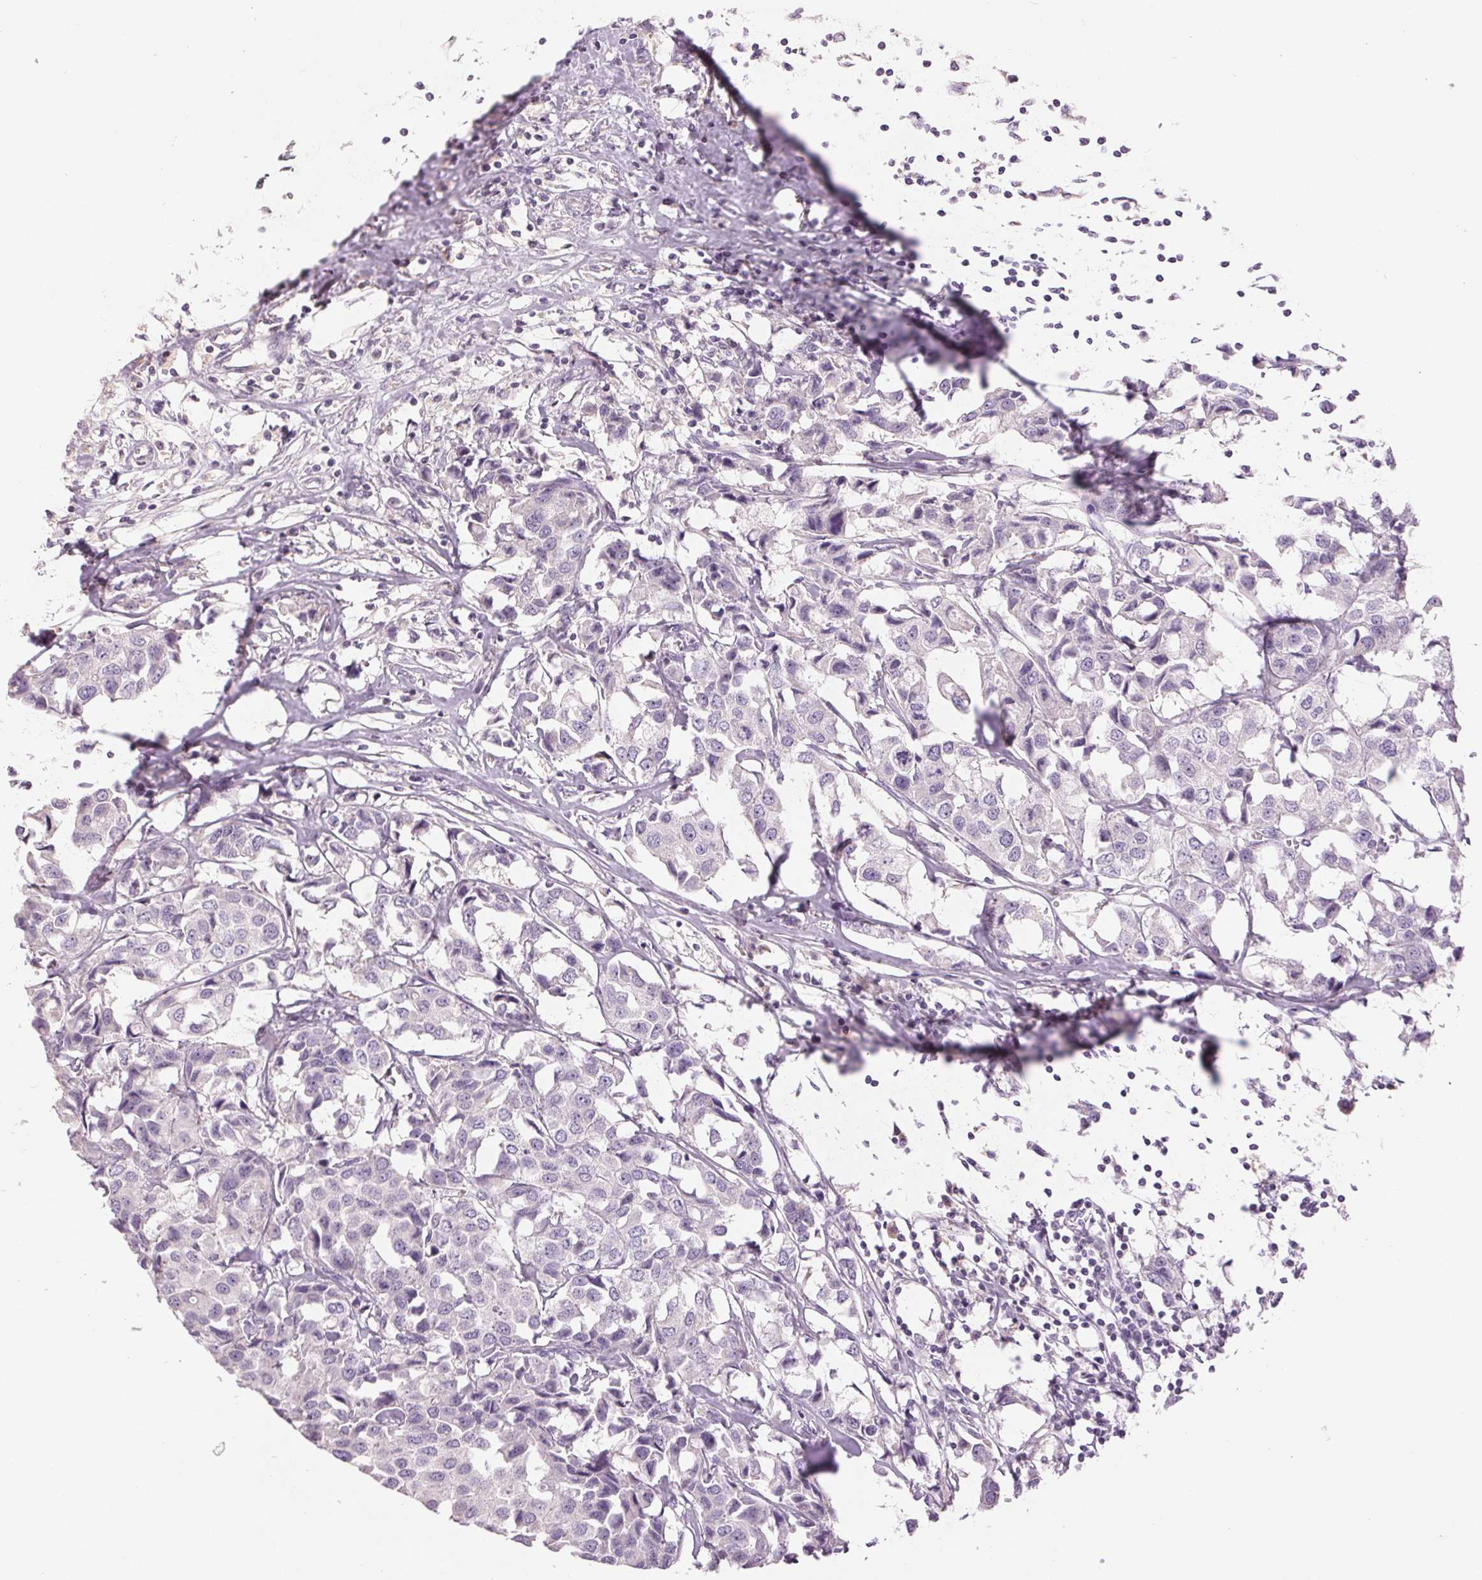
{"staining": {"intensity": "negative", "quantity": "none", "location": "none"}, "tissue": "breast cancer", "cell_type": "Tumor cells", "image_type": "cancer", "snomed": [{"axis": "morphology", "description": "Duct carcinoma"}, {"axis": "topography", "description": "Breast"}], "caption": "Breast cancer (infiltrating ductal carcinoma) was stained to show a protein in brown. There is no significant expression in tumor cells. (DAB IHC with hematoxylin counter stain).", "gene": "FXYD4", "patient": {"sex": "female", "age": 80}}